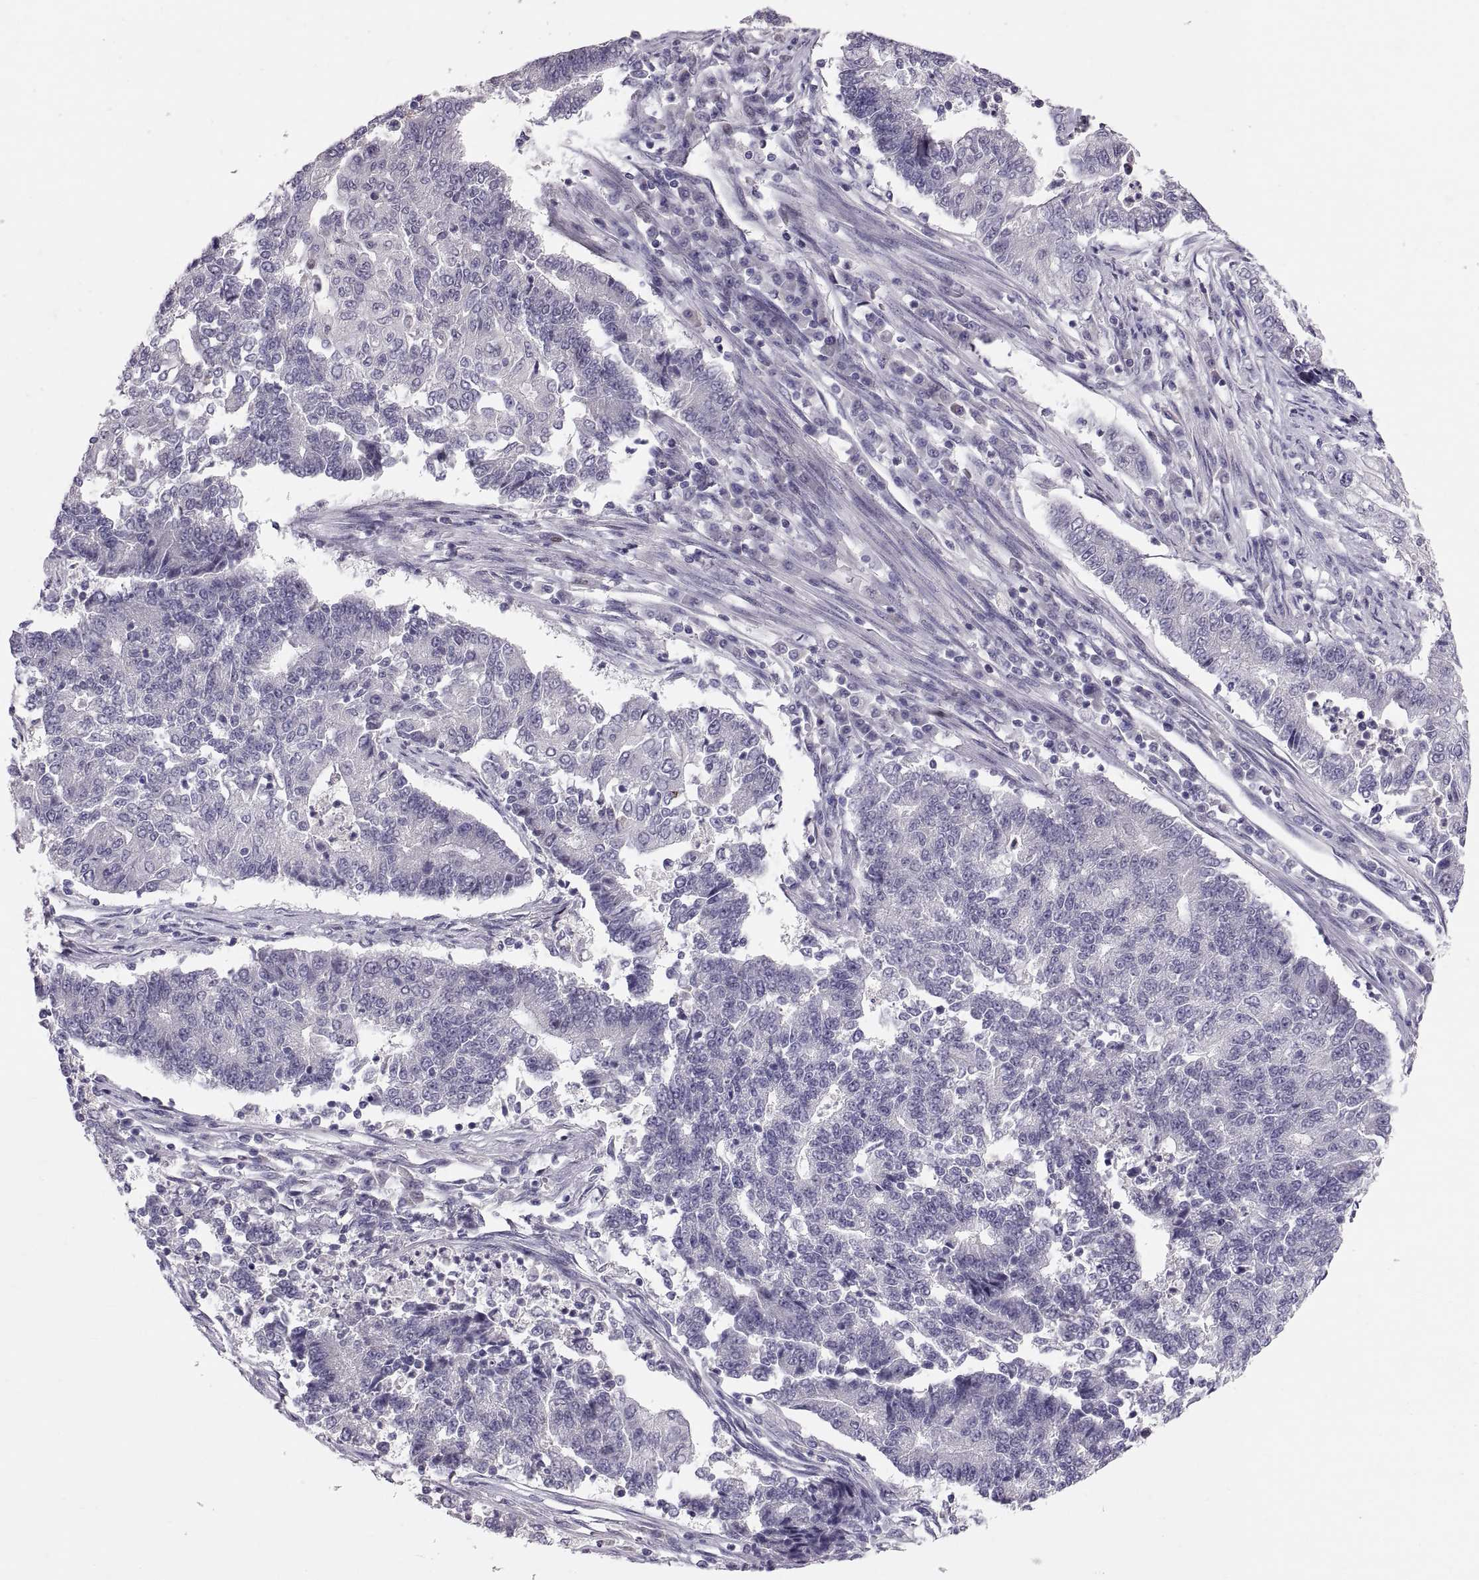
{"staining": {"intensity": "negative", "quantity": "none", "location": "none"}, "tissue": "endometrial cancer", "cell_type": "Tumor cells", "image_type": "cancer", "snomed": [{"axis": "morphology", "description": "Adenocarcinoma, NOS"}, {"axis": "topography", "description": "Uterus"}, {"axis": "topography", "description": "Endometrium"}], "caption": "A high-resolution micrograph shows immunohistochemistry staining of endometrial cancer, which displays no significant positivity in tumor cells.", "gene": "PTN", "patient": {"sex": "female", "age": 54}}